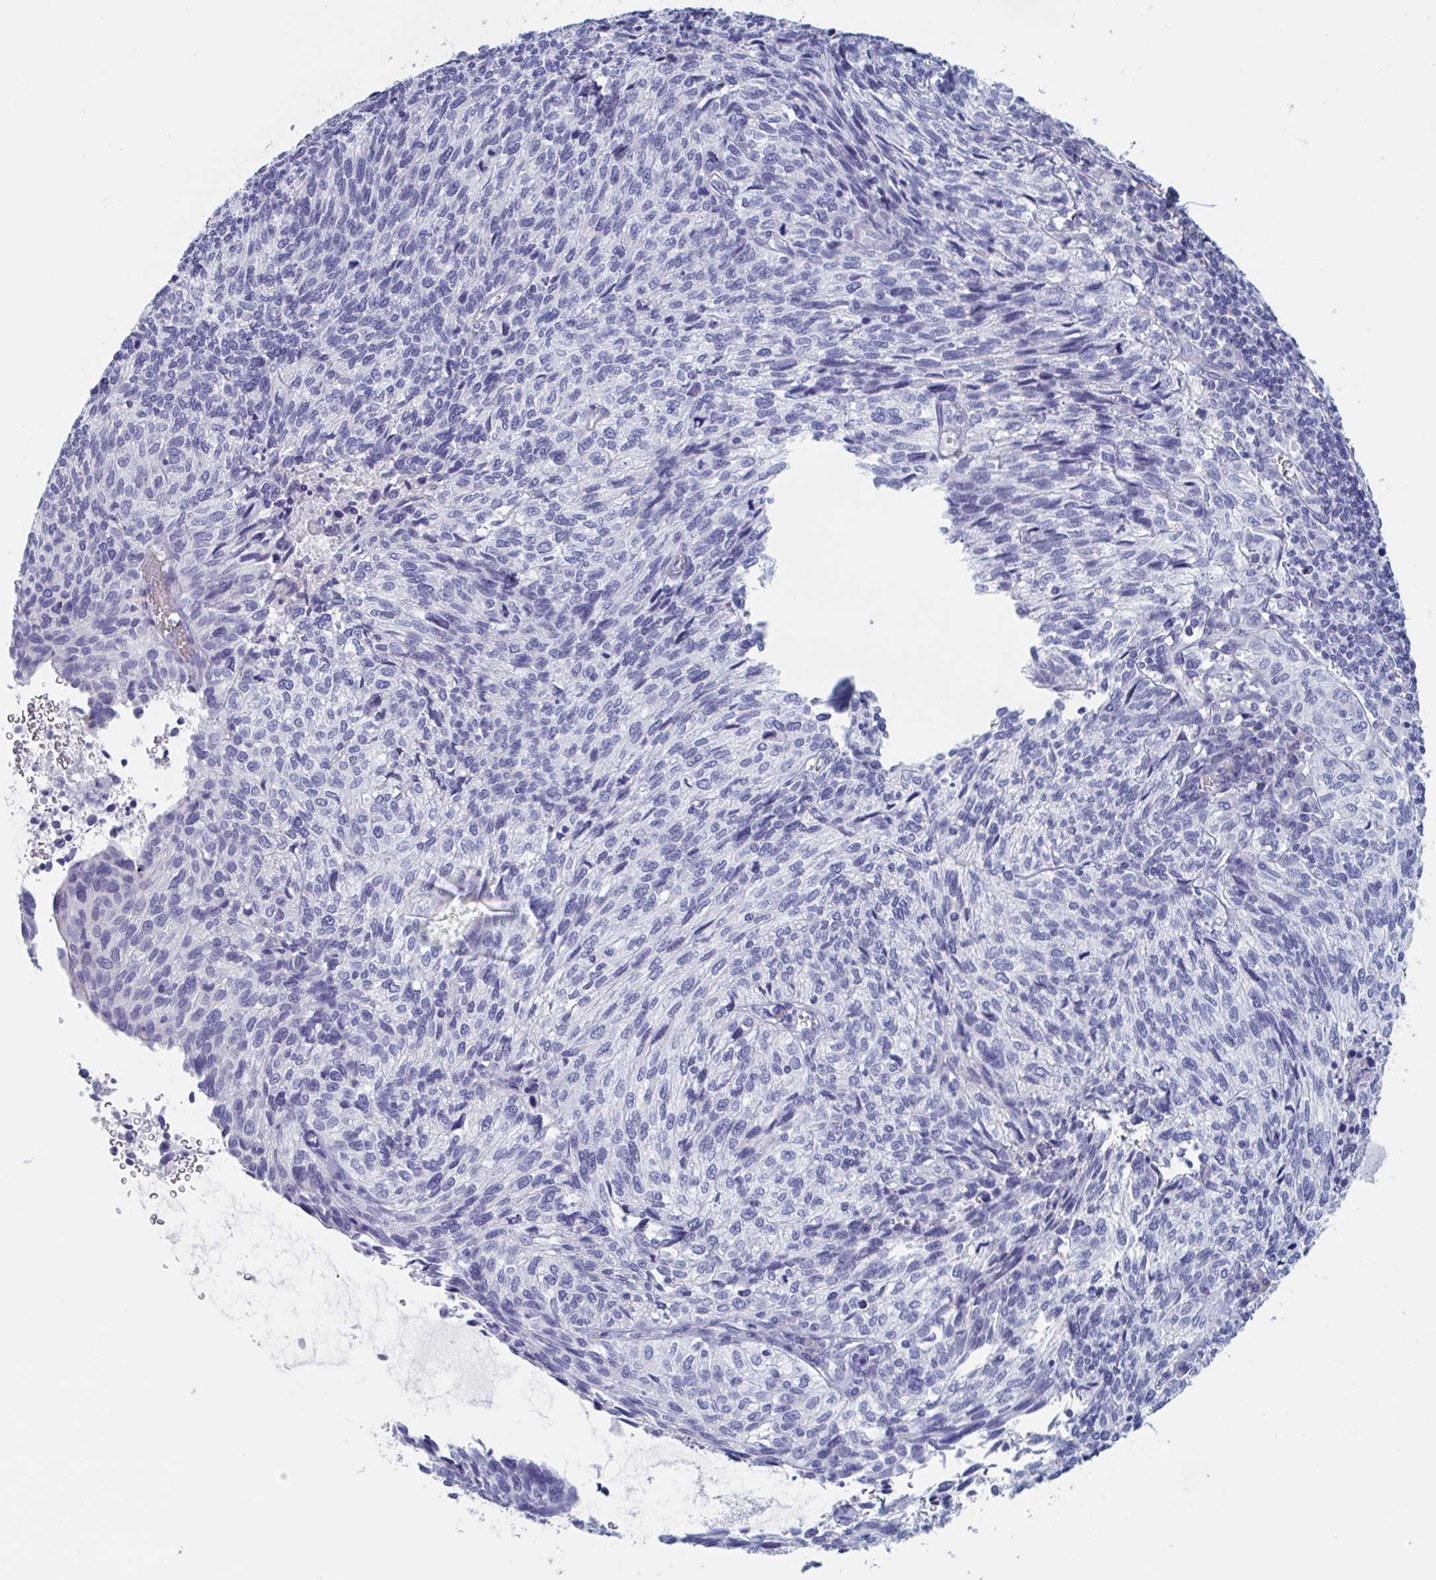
{"staining": {"intensity": "negative", "quantity": "none", "location": "none"}, "tissue": "cervical cancer", "cell_type": "Tumor cells", "image_type": "cancer", "snomed": [{"axis": "morphology", "description": "Squamous cell carcinoma, NOS"}, {"axis": "topography", "description": "Cervix"}], "caption": "This is a histopathology image of immunohistochemistry (IHC) staining of cervical squamous cell carcinoma, which shows no positivity in tumor cells.", "gene": "DPEP3", "patient": {"sex": "female", "age": 45}}